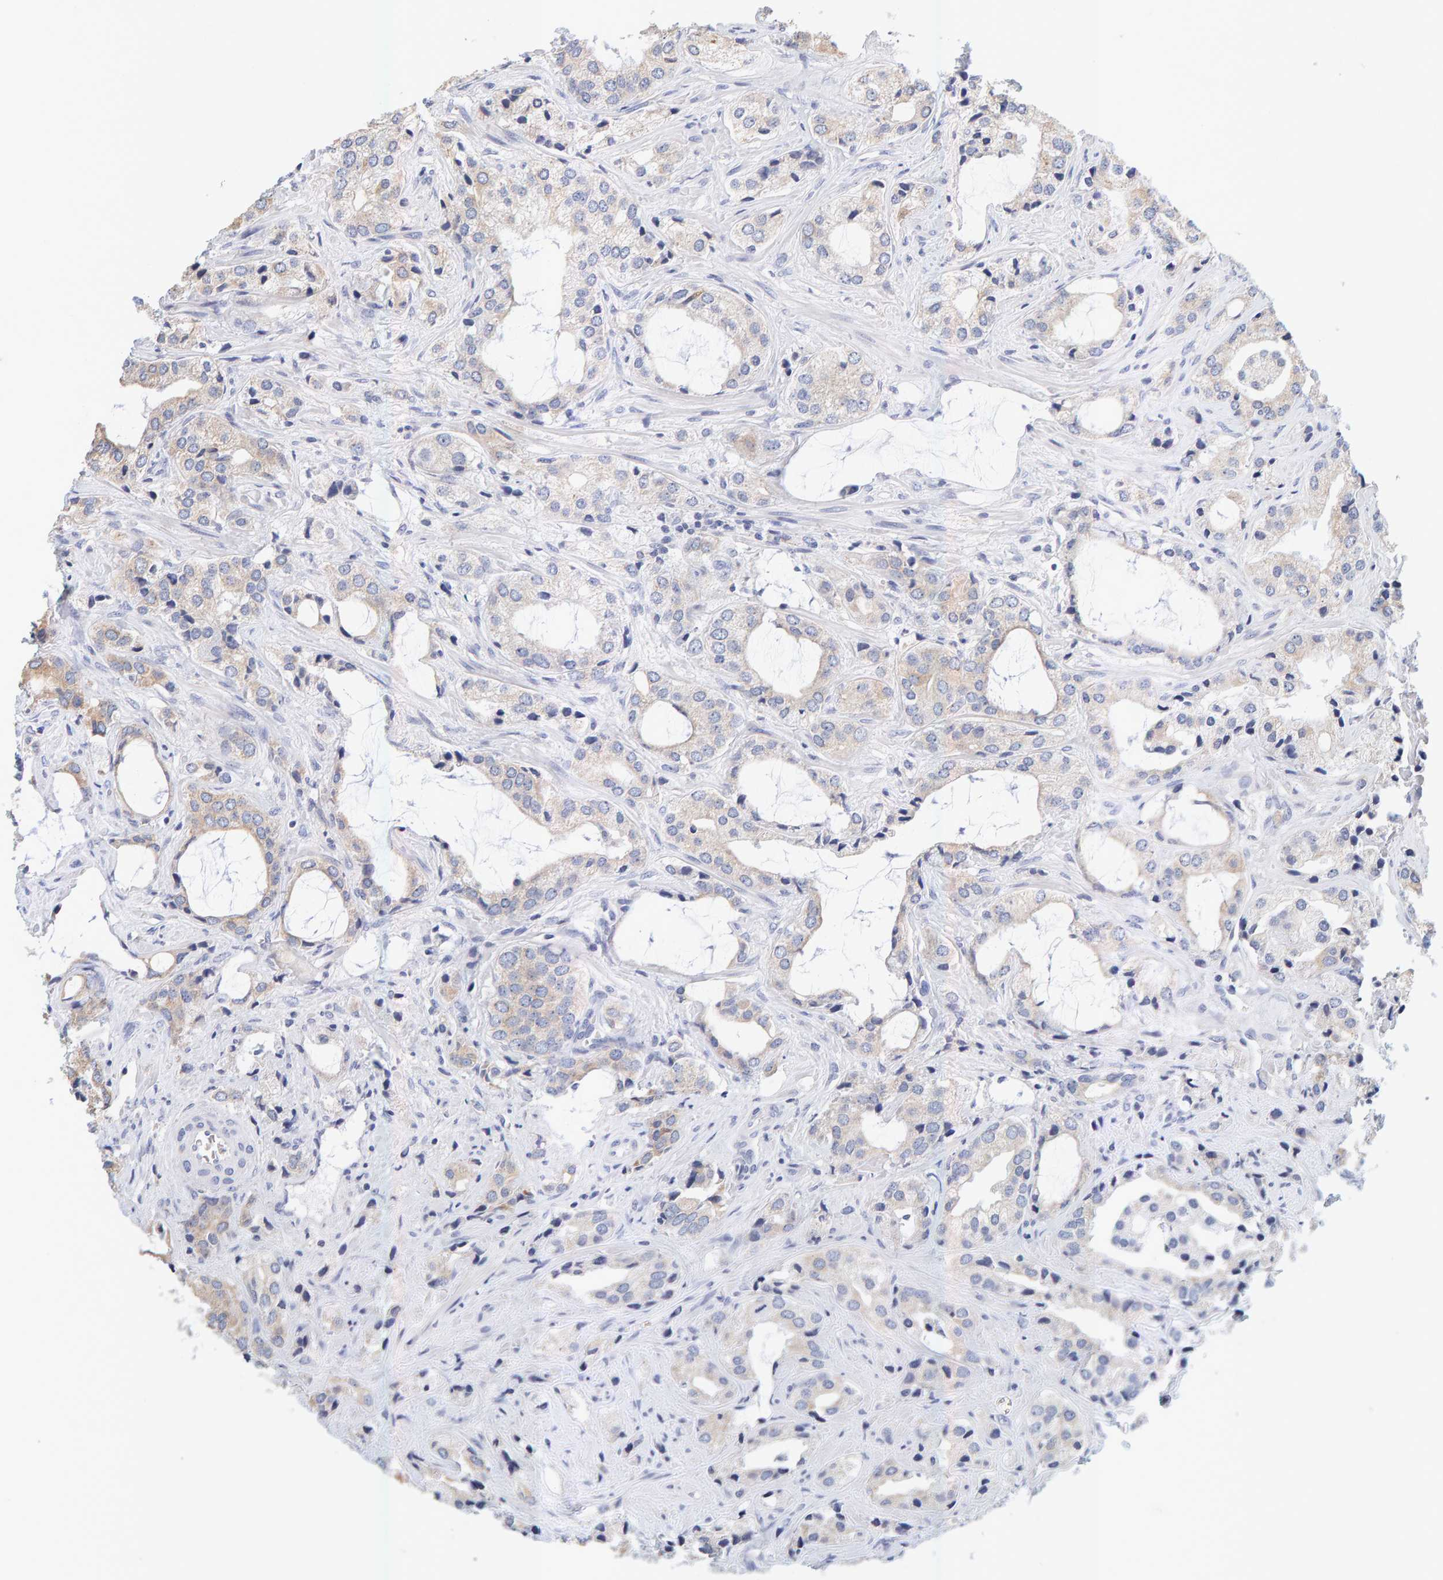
{"staining": {"intensity": "weak", "quantity": "<25%", "location": "cytoplasmic/membranous"}, "tissue": "prostate cancer", "cell_type": "Tumor cells", "image_type": "cancer", "snomed": [{"axis": "morphology", "description": "Adenocarcinoma, High grade"}, {"axis": "topography", "description": "Prostate"}], "caption": "This is an IHC micrograph of human prostate cancer. There is no expression in tumor cells.", "gene": "SGPL1", "patient": {"sex": "male", "age": 66}}